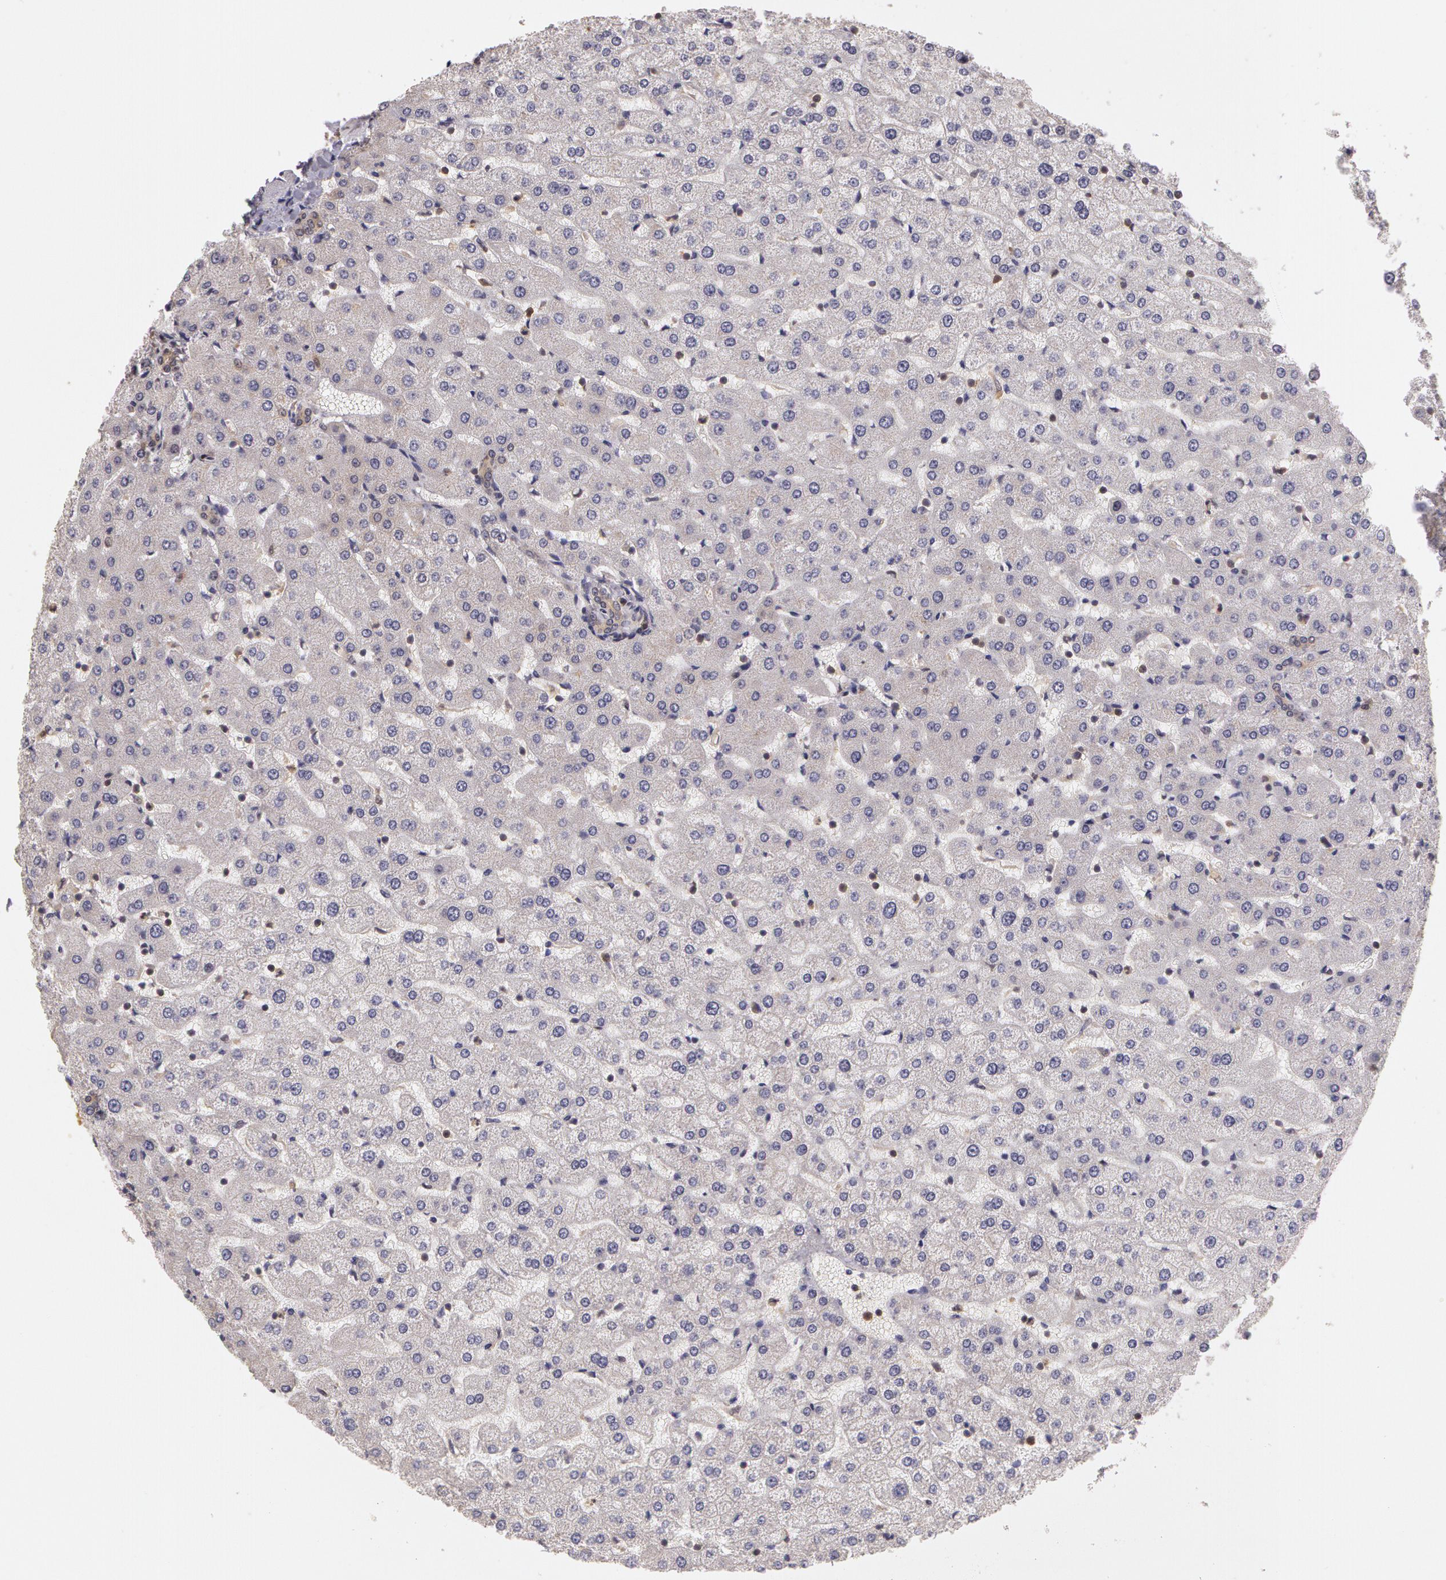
{"staining": {"intensity": "weak", "quantity": ">75%", "location": "cytoplasmic/membranous"}, "tissue": "liver", "cell_type": "Cholangiocytes", "image_type": "normal", "snomed": [{"axis": "morphology", "description": "Normal tissue, NOS"}, {"axis": "morphology", "description": "Fibrosis, NOS"}, {"axis": "topography", "description": "Liver"}], "caption": "Protein positivity by immunohistochemistry (IHC) reveals weak cytoplasmic/membranous expression in about >75% of cholangiocytes in normal liver.", "gene": "AHSA1", "patient": {"sex": "female", "age": 29}}